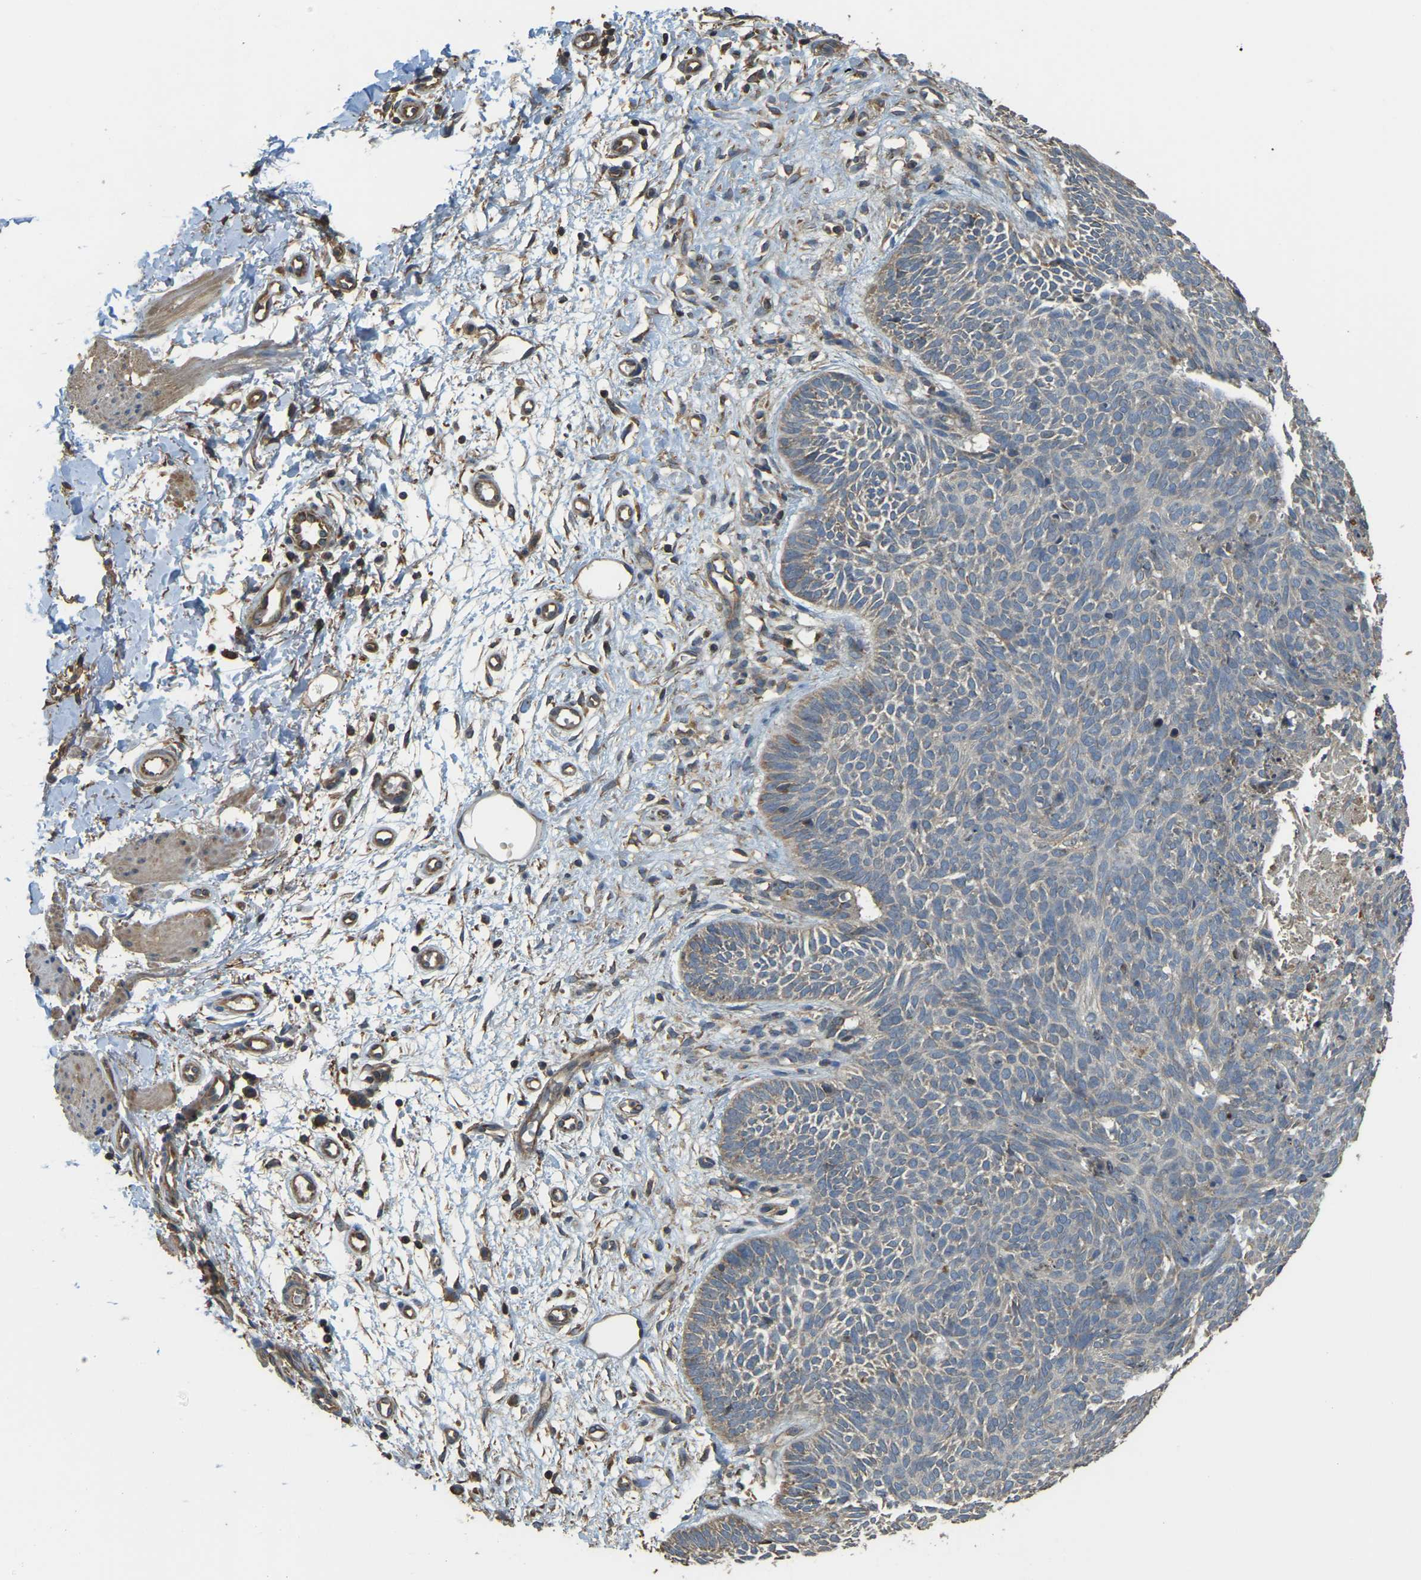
{"staining": {"intensity": "moderate", "quantity": "<25%", "location": "cytoplasmic/membranous"}, "tissue": "skin cancer", "cell_type": "Tumor cells", "image_type": "cancer", "snomed": [{"axis": "morphology", "description": "Basal cell carcinoma"}, {"axis": "topography", "description": "Skin"}], "caption": "Immunohistochemistry of human skin cancer displays low levels of moderate cytoplasmic/membranous staining in about <25% of tumor cells. (Stains: DAB (3,3'-diaminobenzidine) in brown, nuclei in blue, Microscopy: brightfield microscopy at high magnification).", "gene": "GNG2", "patient": {"sex": "male", "age": 60}}